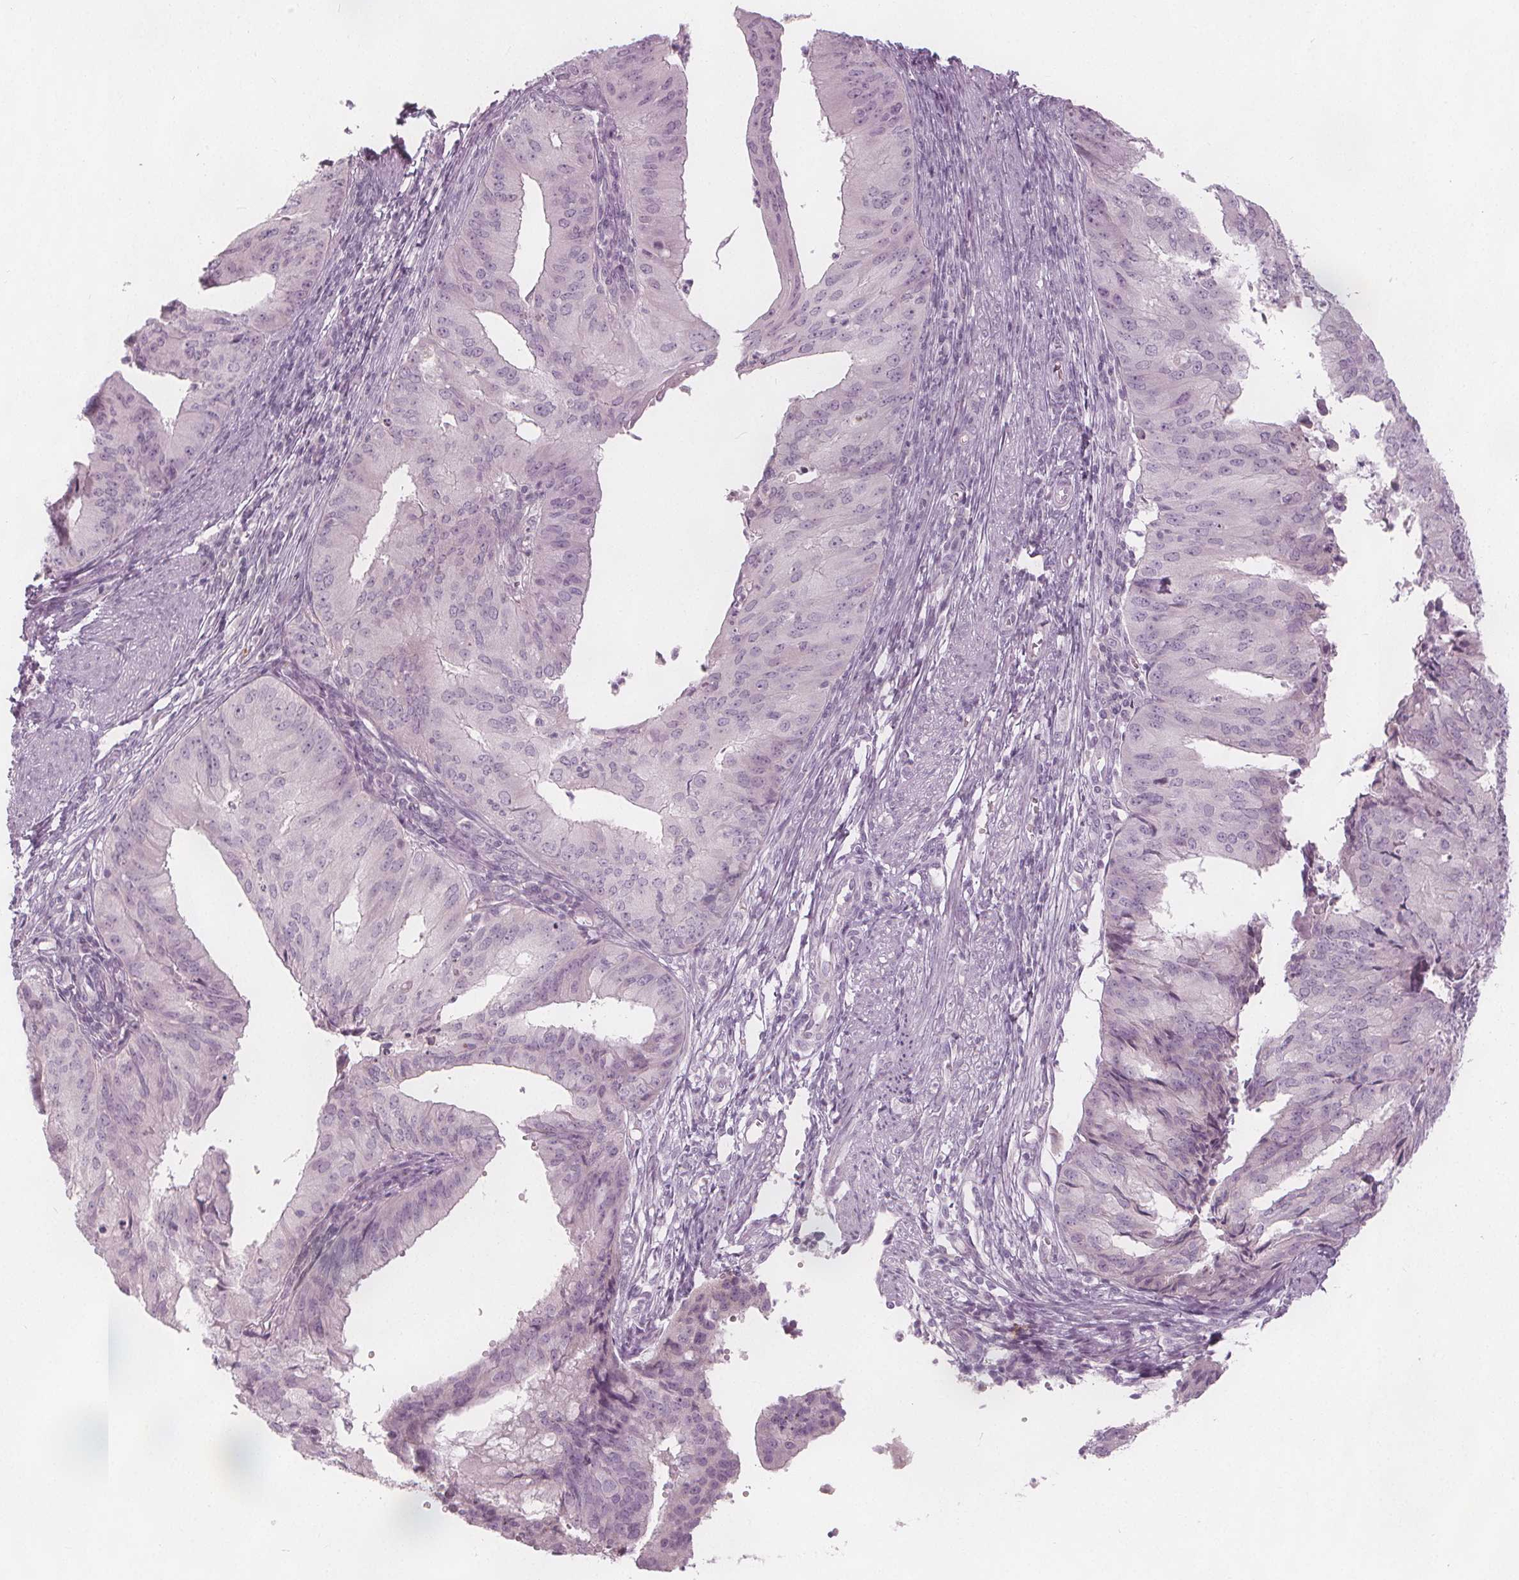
{"staining": {"intensity": "negative", "quantity": "none", "location": "none"}, "tissue": "endometrial cancer", "cell_type": "Tumor cells", "image_type": "cancer", "snomed": [{"axis": "morphology", "description": "Adenocarcinoma, NOS"}, {"axis": "topography", "description": "Endometrium"}], "caption": "The histopathology image displays no significant expression in tumor cells of endometrial cancer (adenocarcinoma).", "gene": "BRSK1", "patient": {"sex": "female", "age": 50}}